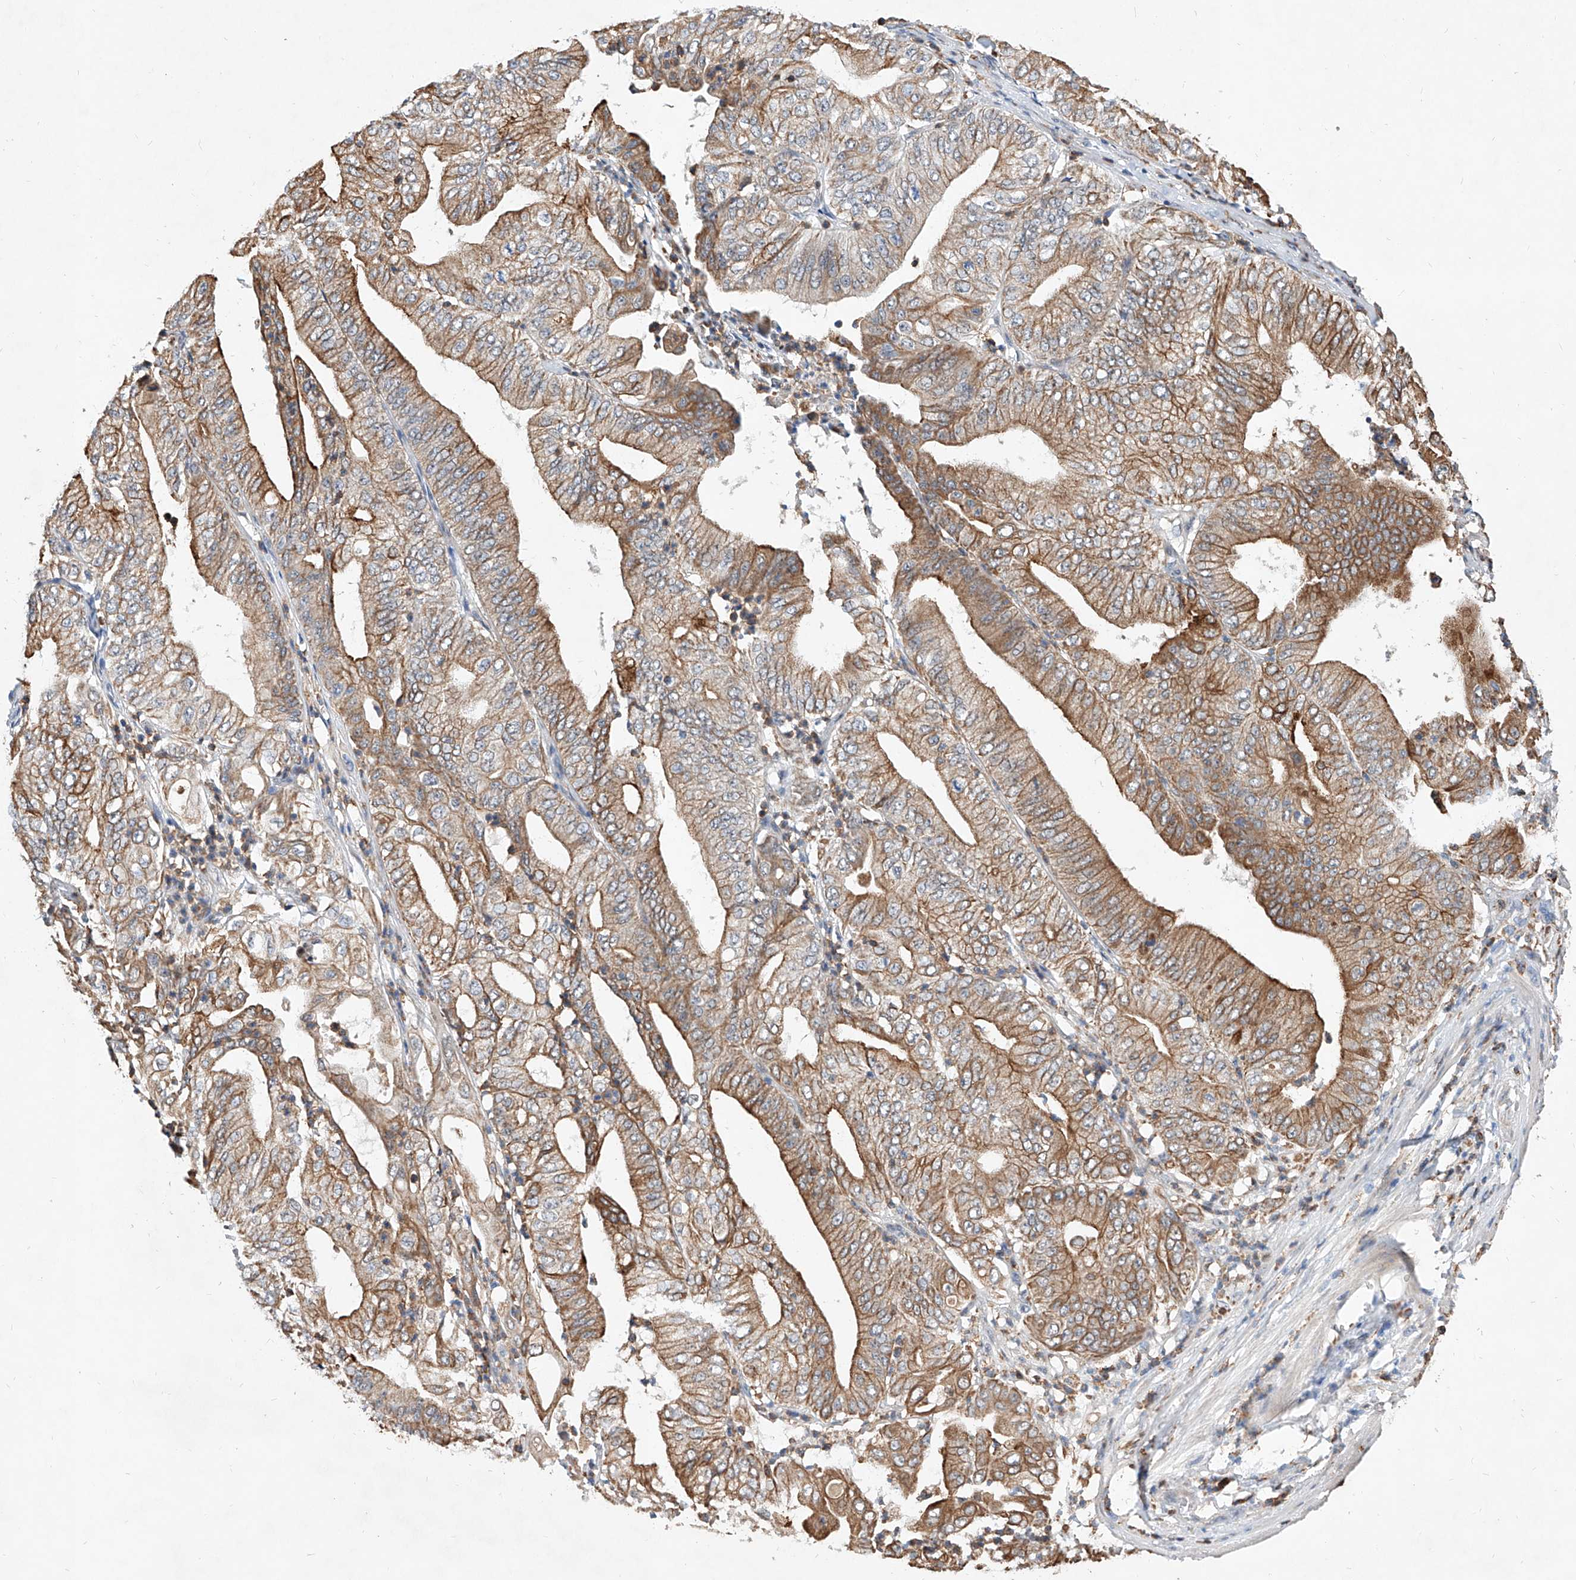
{"staining": {"intensity": "moderate", "quantity": ">75%", "location": "cytoplasmic/membranous"}, "tissue": "pancreatic cancer", "cell_type": "Tumor cells", "image_type": "cancer", "snomed": [{"axis": "morphology", "description": "Adenocarcinoma, NOS"}, {"axis": "topography", "description": "Pancreas"}], "caption": "IHC of human pancreatic adenocarcinoma shows medium levels of moderate cytoplasmic/membranous positivity in about >75% of tumor cells.", "gene": "MFSD4B", "patient": {"sex": "female", "age": 77}}